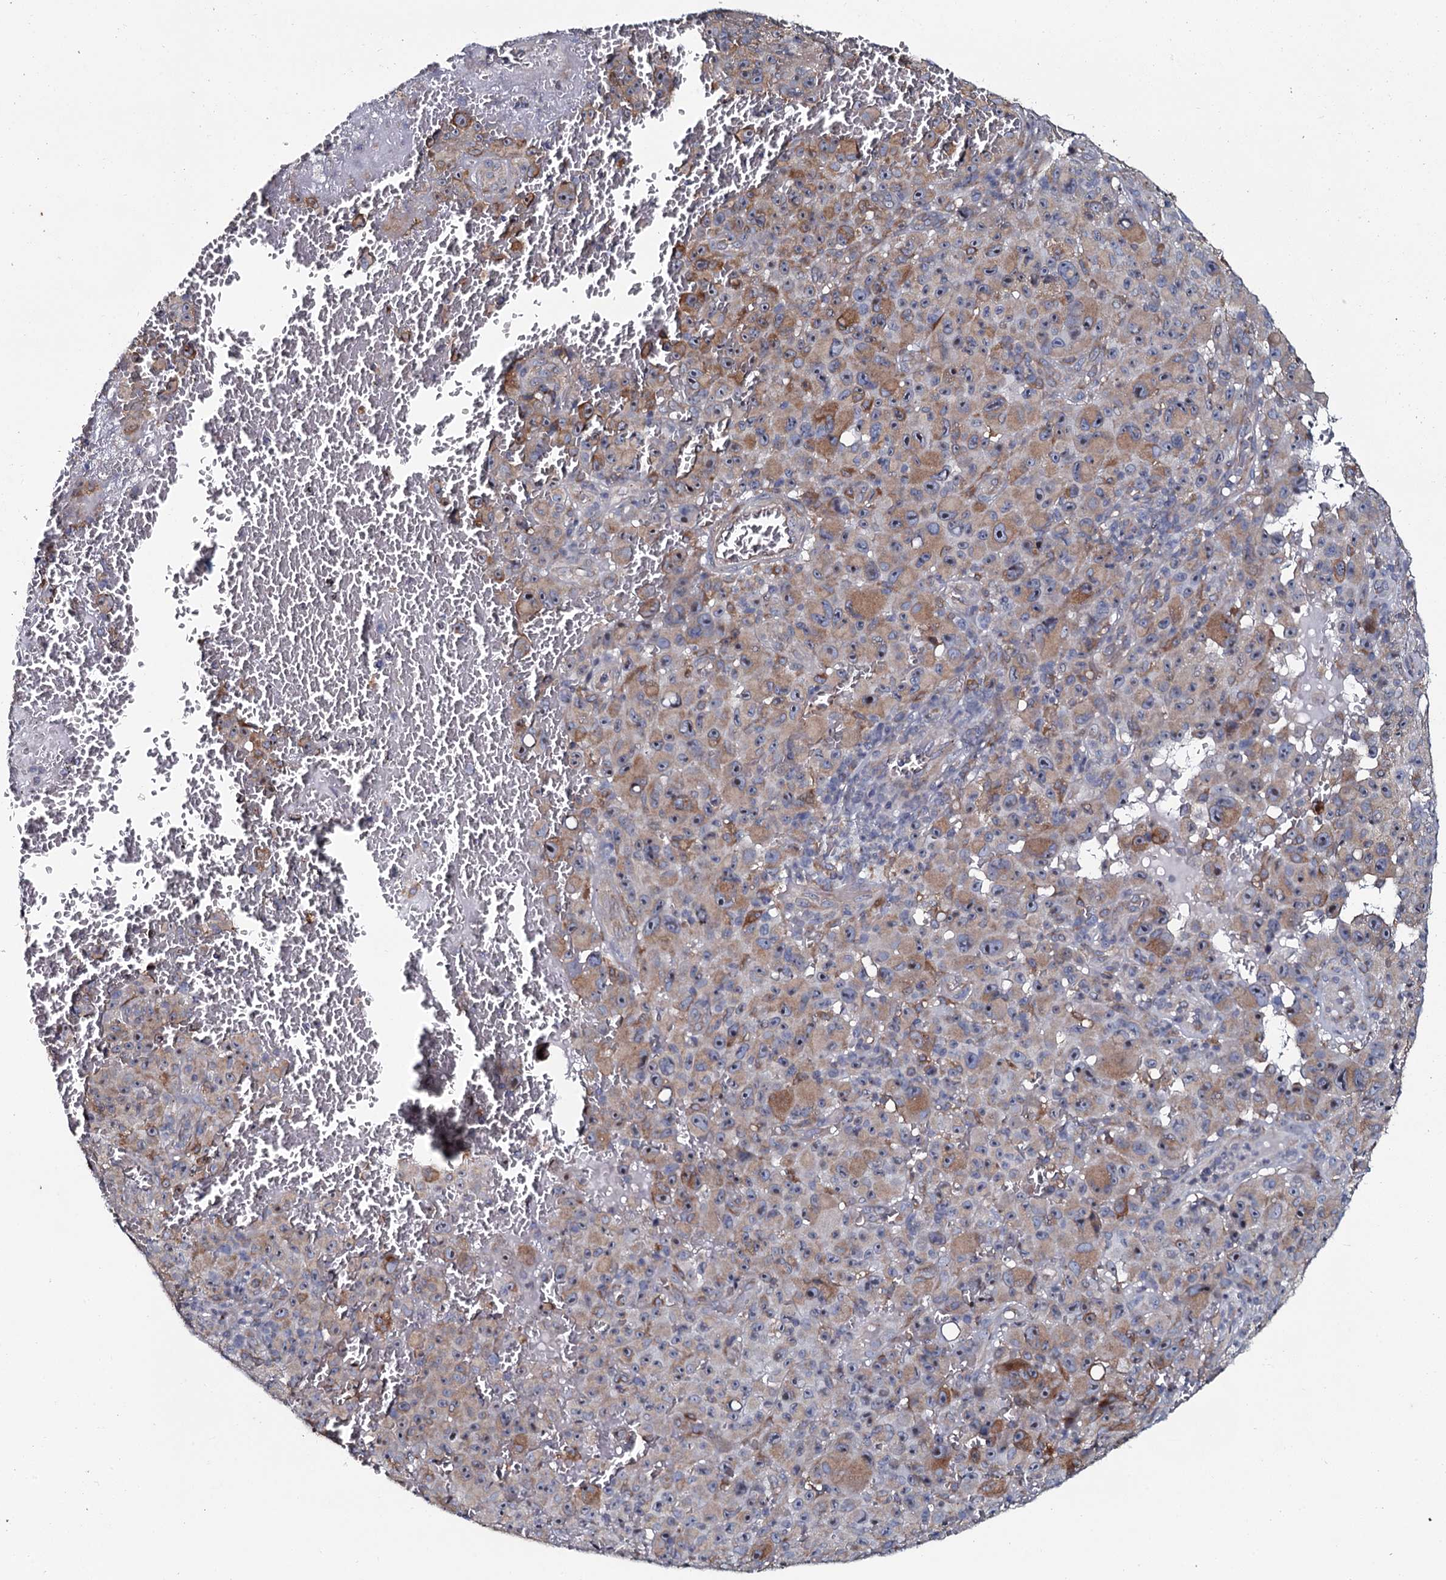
{"staining": {"intensity": "weak", "quantity": "<25%", "location": "cytoplasmic/membranous"}, "tissue": "melanoma", "cell_type": "Tumor cells", "image_type": "cancer", "snomed": [{"axis": "morphology", "description": "Malignant melanoma, NOS"}, {"axis": "topography", "description": "Skin"}], "caption": "Tumor cells are negative for brown protein staining in melanoma.", "gene": "TMEM151A", "patient": {"sex": "female", "age": 82}}